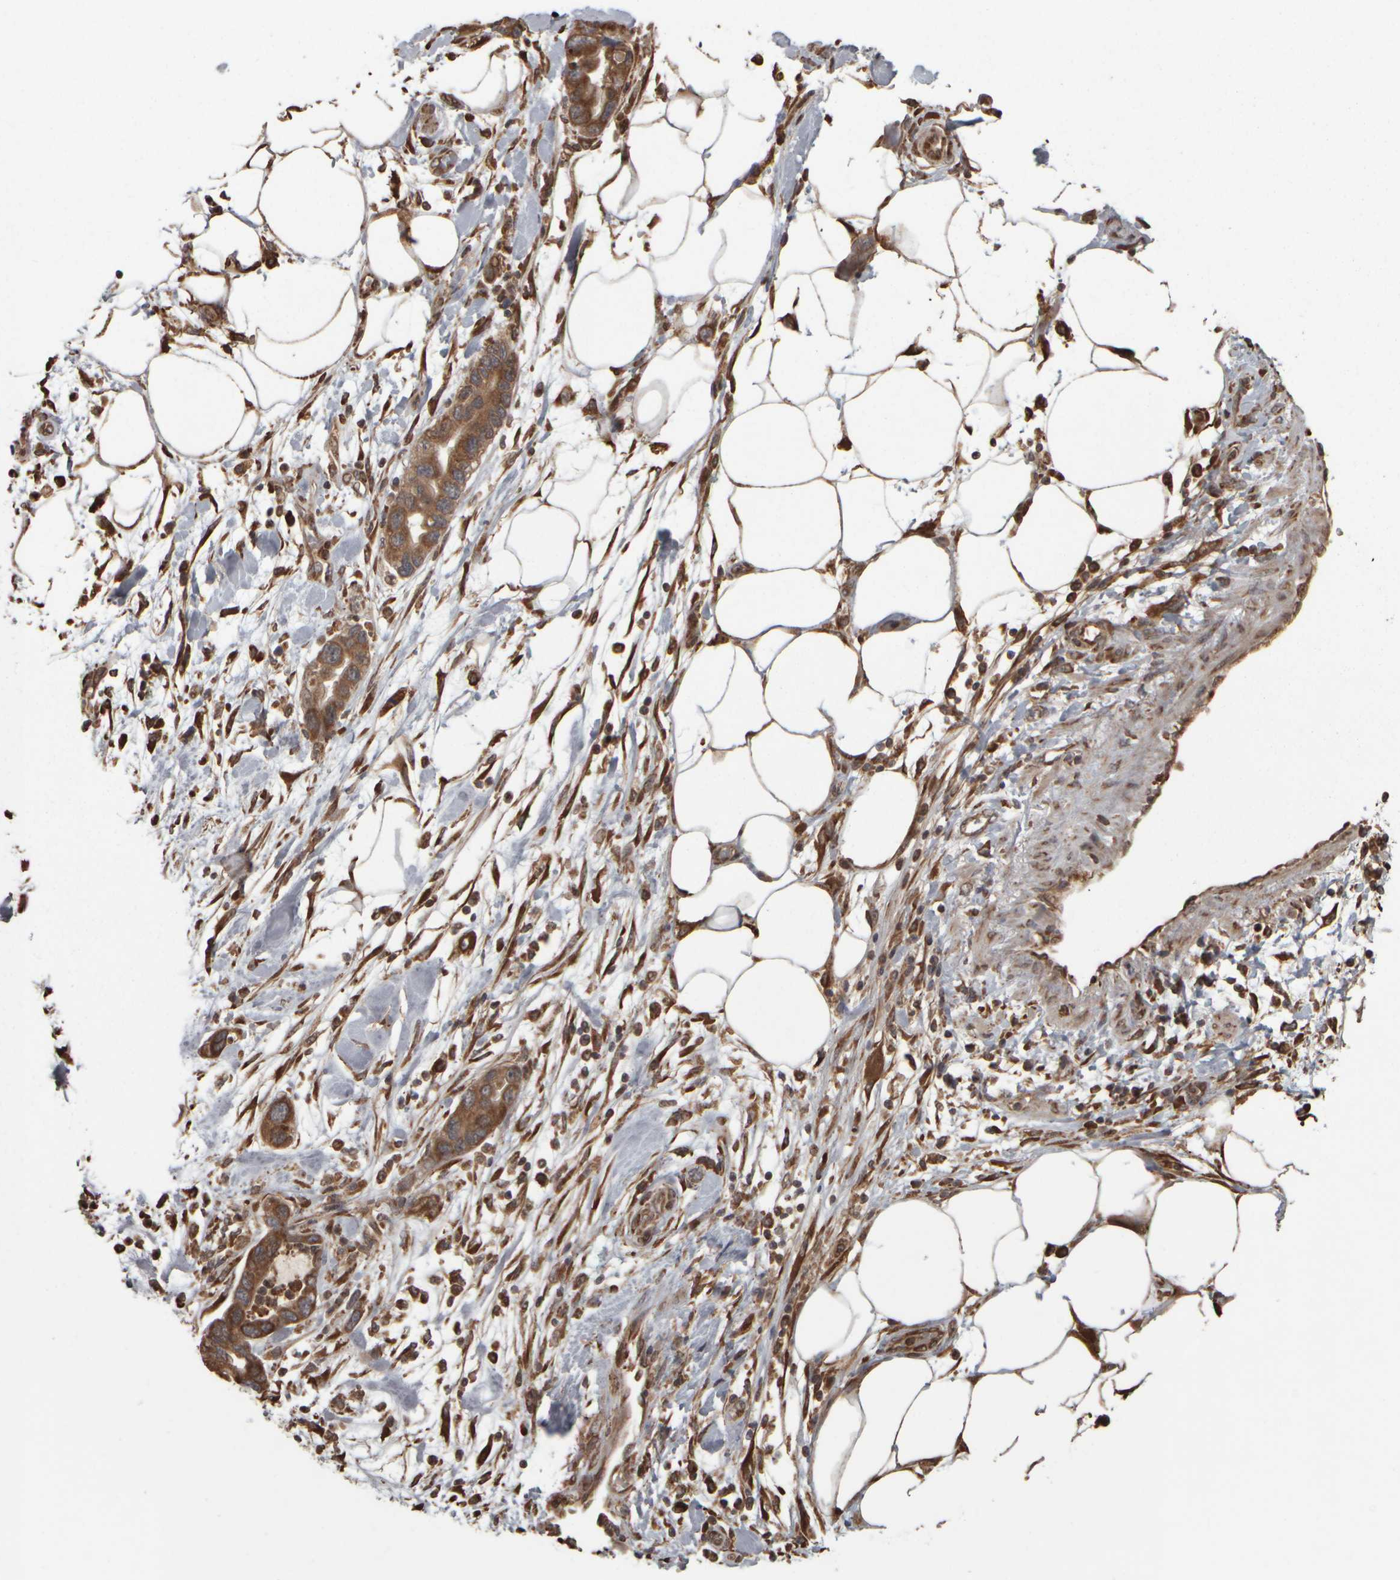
{"staining": {"intensity": "moderate", "quantity": ">75%", "location": "cytoplasmic/membranous"}, "tissue": "pancreatic cancer", "cell_type": "Tumor cells", "image_type": "cancer", "snomed": [{"axis": "morphology", "description": "Normal tissue, NOS"}, {"axis": "morphology", "description": "Adenocarcinoma, NOS"}, {"axis": "topography", "description": "Pancreas"}], "caption": "Brown immunohistochemical staining in adenocarcinoma (pancreatic) demonstrates moderate cytoplasmic/membranous expression in about >75% of tumor cells.", "gene": "AGBL3", "patient": {"sex": "female", "age": 71}}